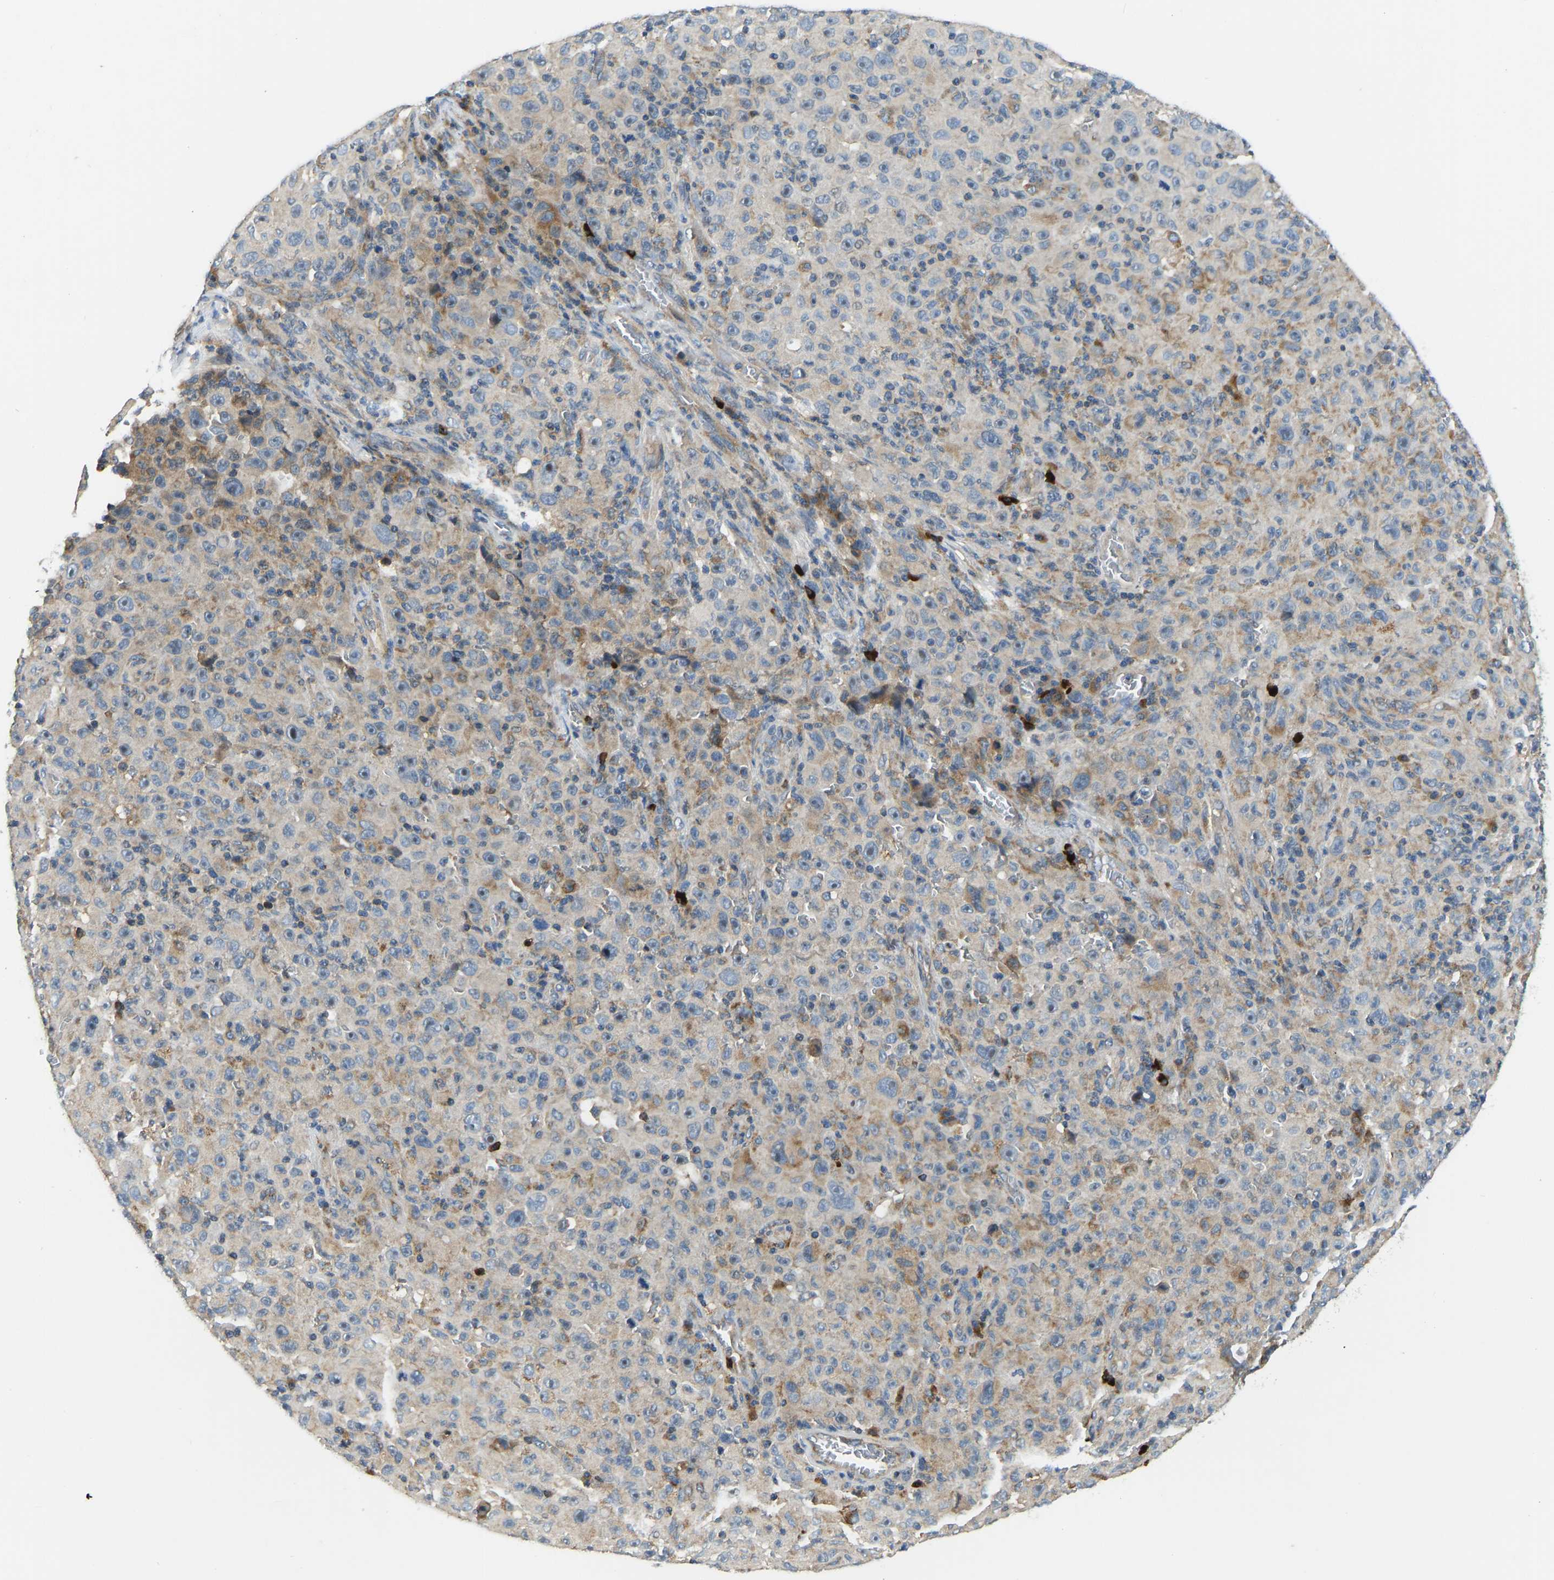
{"staining": {"intensity": "moderate", "quantity": "<25%", "location": "cytoplasmic/membranous"}, "tissue": "melanoma", "cell_type": "Tumor cells", "image_type": "cancer", "snomed": [{"axis": "morphology", "description": "Malignant melanoma, NOS"}, {"axis": "topography", "description": "Skin"}], "caption": "IHC (DAB) staining of melanoma demonstrates moderate cytoplasmic/membranous protein expression in about <25% of tumor cells. (DAB = brown stain, brightfield microscopy at high magnification).", "gene": "RBP1", "patient": {"sex": "female", "age": 82}}